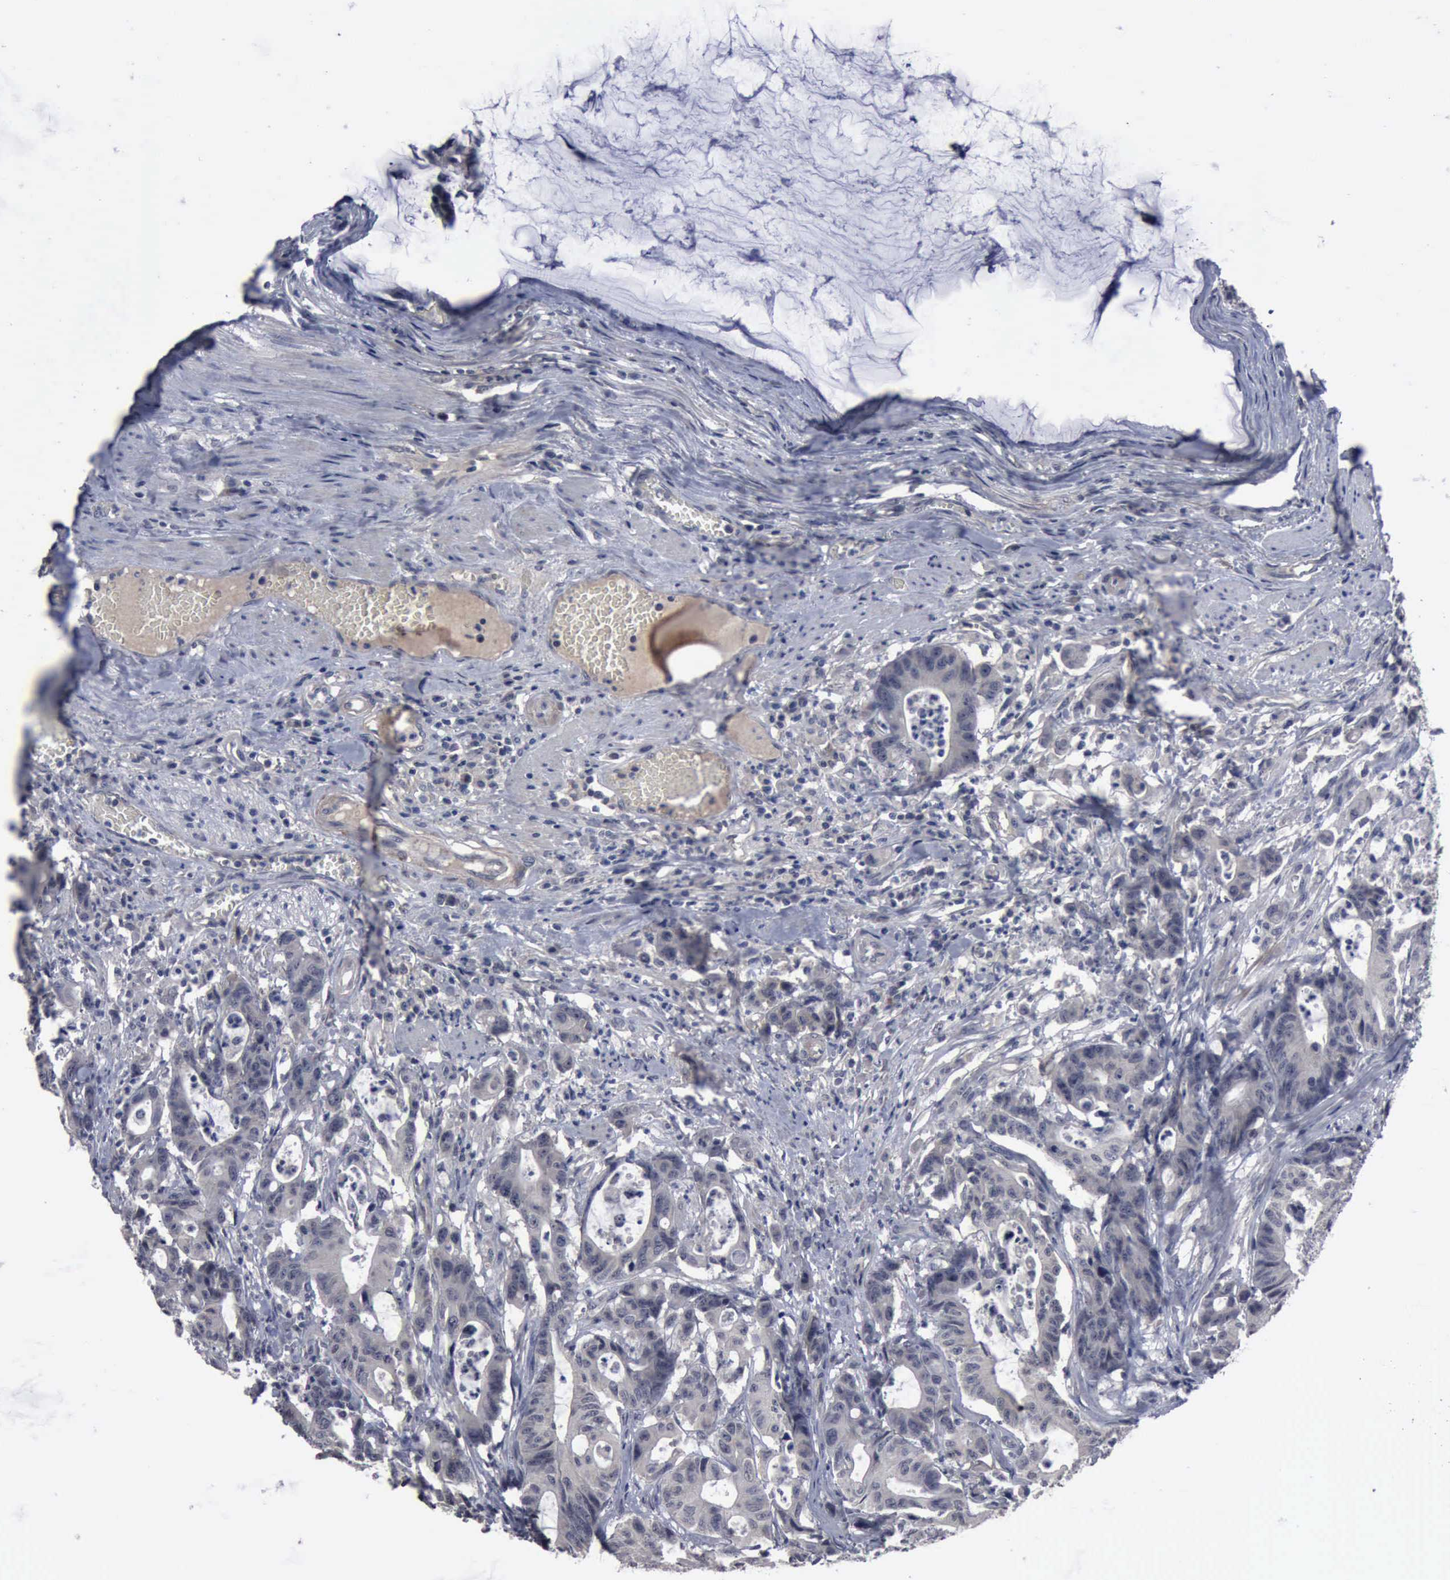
{"staining": {"intensity": "negative", "quantity": "none", "location": "none"}, "tissue": "colorectal cancer", "cell_type": "Tumor cells", "image_type": "cancer", "snomed": [{"axis": "morphology", "description": "Adenocarcinoma, NOS"}, {"axis": "topography", "description": "Colon"}], "caption": "The micrograph exhibits no staining of tumor cells in colorectal adenocarcinoma. (DAB (3,3'-diaminobenzidine) immunohistochemistry (IHC) visualized using brightfield microscopy, high magnification).", "gene": "MYO18B", "patient": {"sex": "female", "age": 84}}